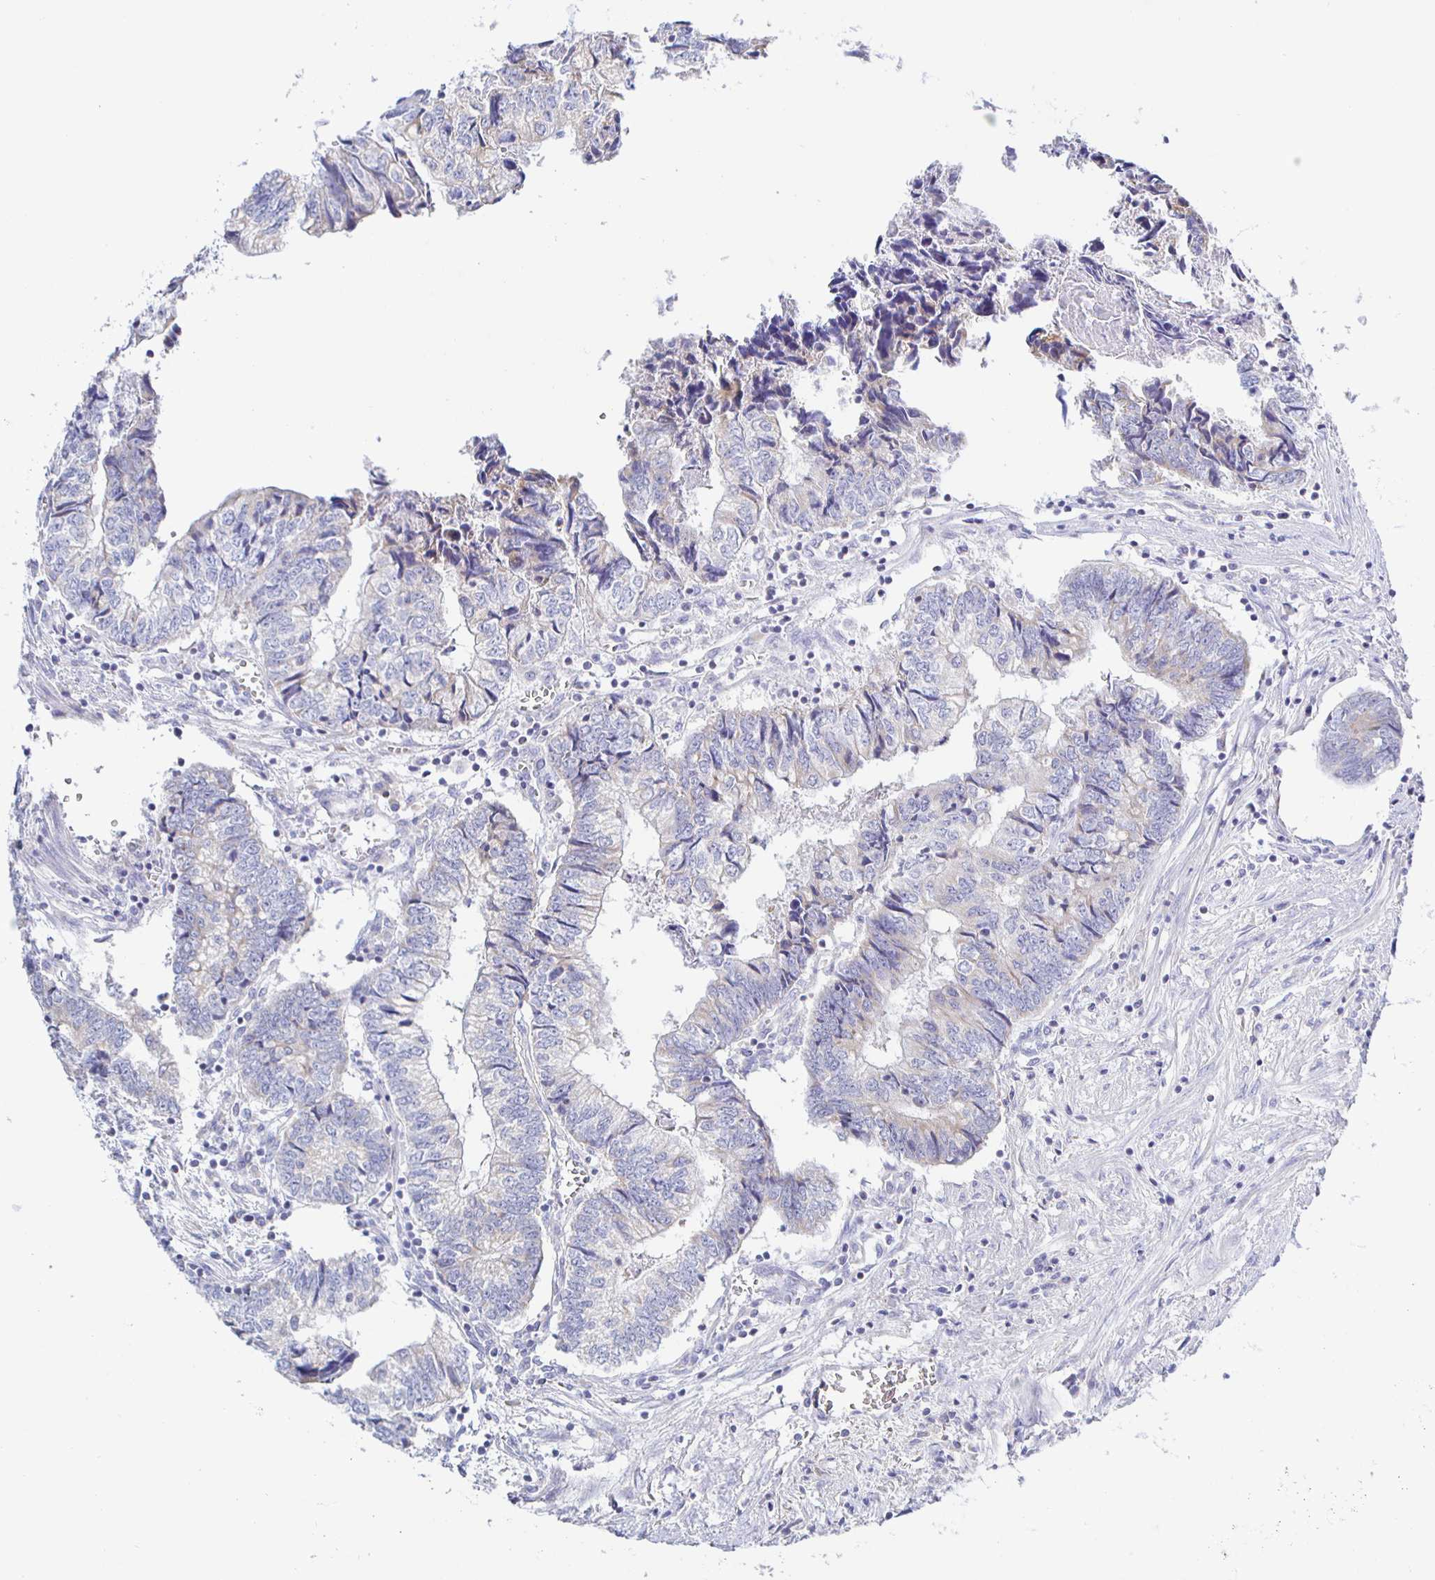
{"staining": {"intensity": "weak", "quantity": "<25%", "location": "cytoplasmic/membranous"}, "tissue": "colorectal cancer", "cell_type": "Tumor cells", "image_type": "cancer", "snomed": [{"axis": "morphology", "description": "Adenocarcinoma, NOS"}, {"axis": "topography", "description": "Colon"}], "caption": "An immunohistochemistry (IHC) histopathology image of adenocarcinoma (colorectal) is shown. There is no staining in tumor cells of adenocarcinoma (colorectal).", "gene": "SYNGR4", "patient": {"sex": "male", "age": 86}}